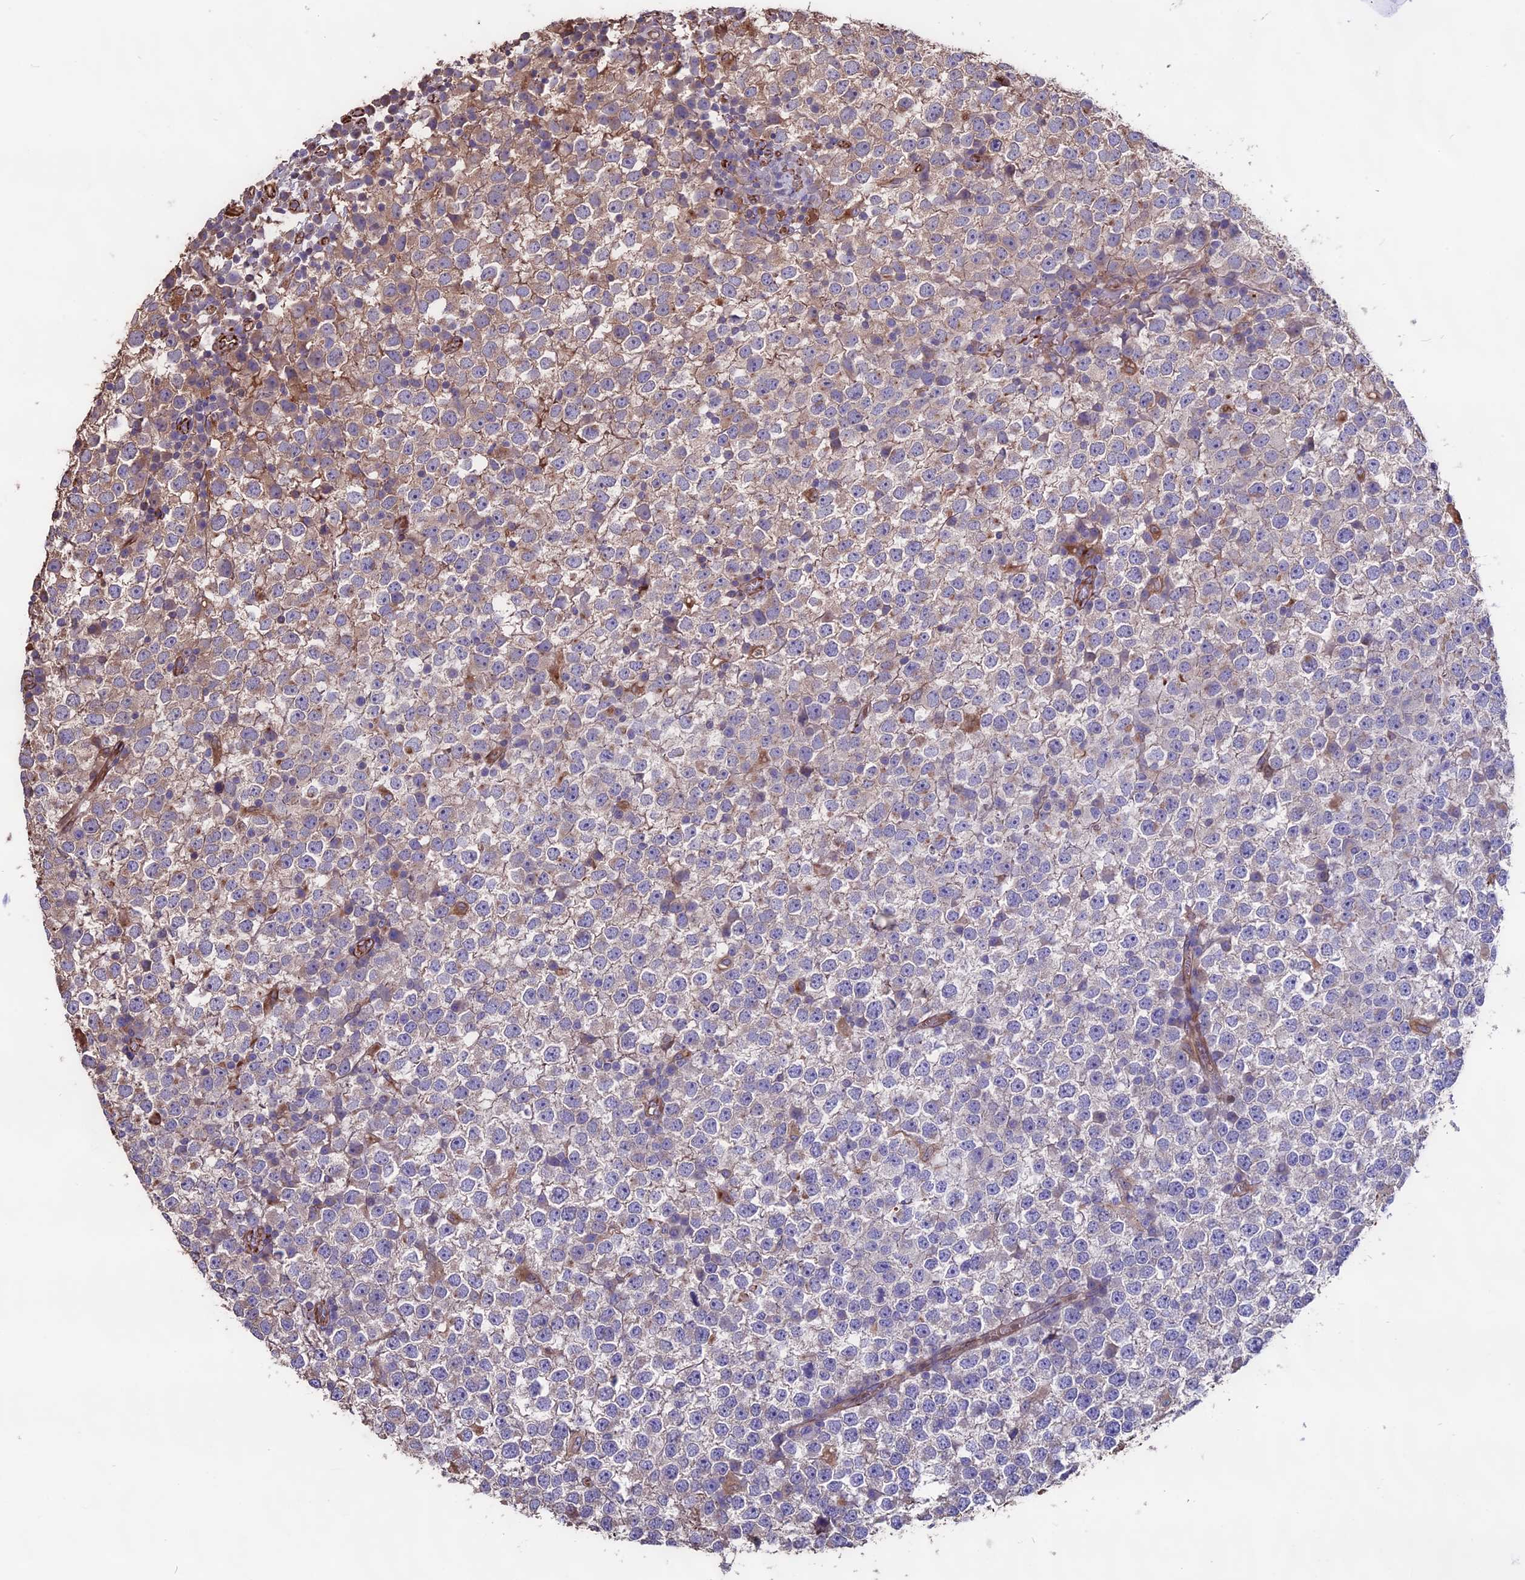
{"staining": {"intensity": "weak", "quantity": "<25%", "location": "cytoplasmic/membranous"}, "tissue": "testis cancer", "cell_type": "Tumor cells", "image_type": "cancer", "snomed": [{"axis": "morphology", "description": "Seminoma, NOS"}, {"axis": "topography", "description": "Testis"}], "caption": "A micrograph of seminoma (testis) stained for a protein shows no brown staining in tumor cells.", "gene": "SEH1L", "patient": {"sex": "male", "age": 65}}